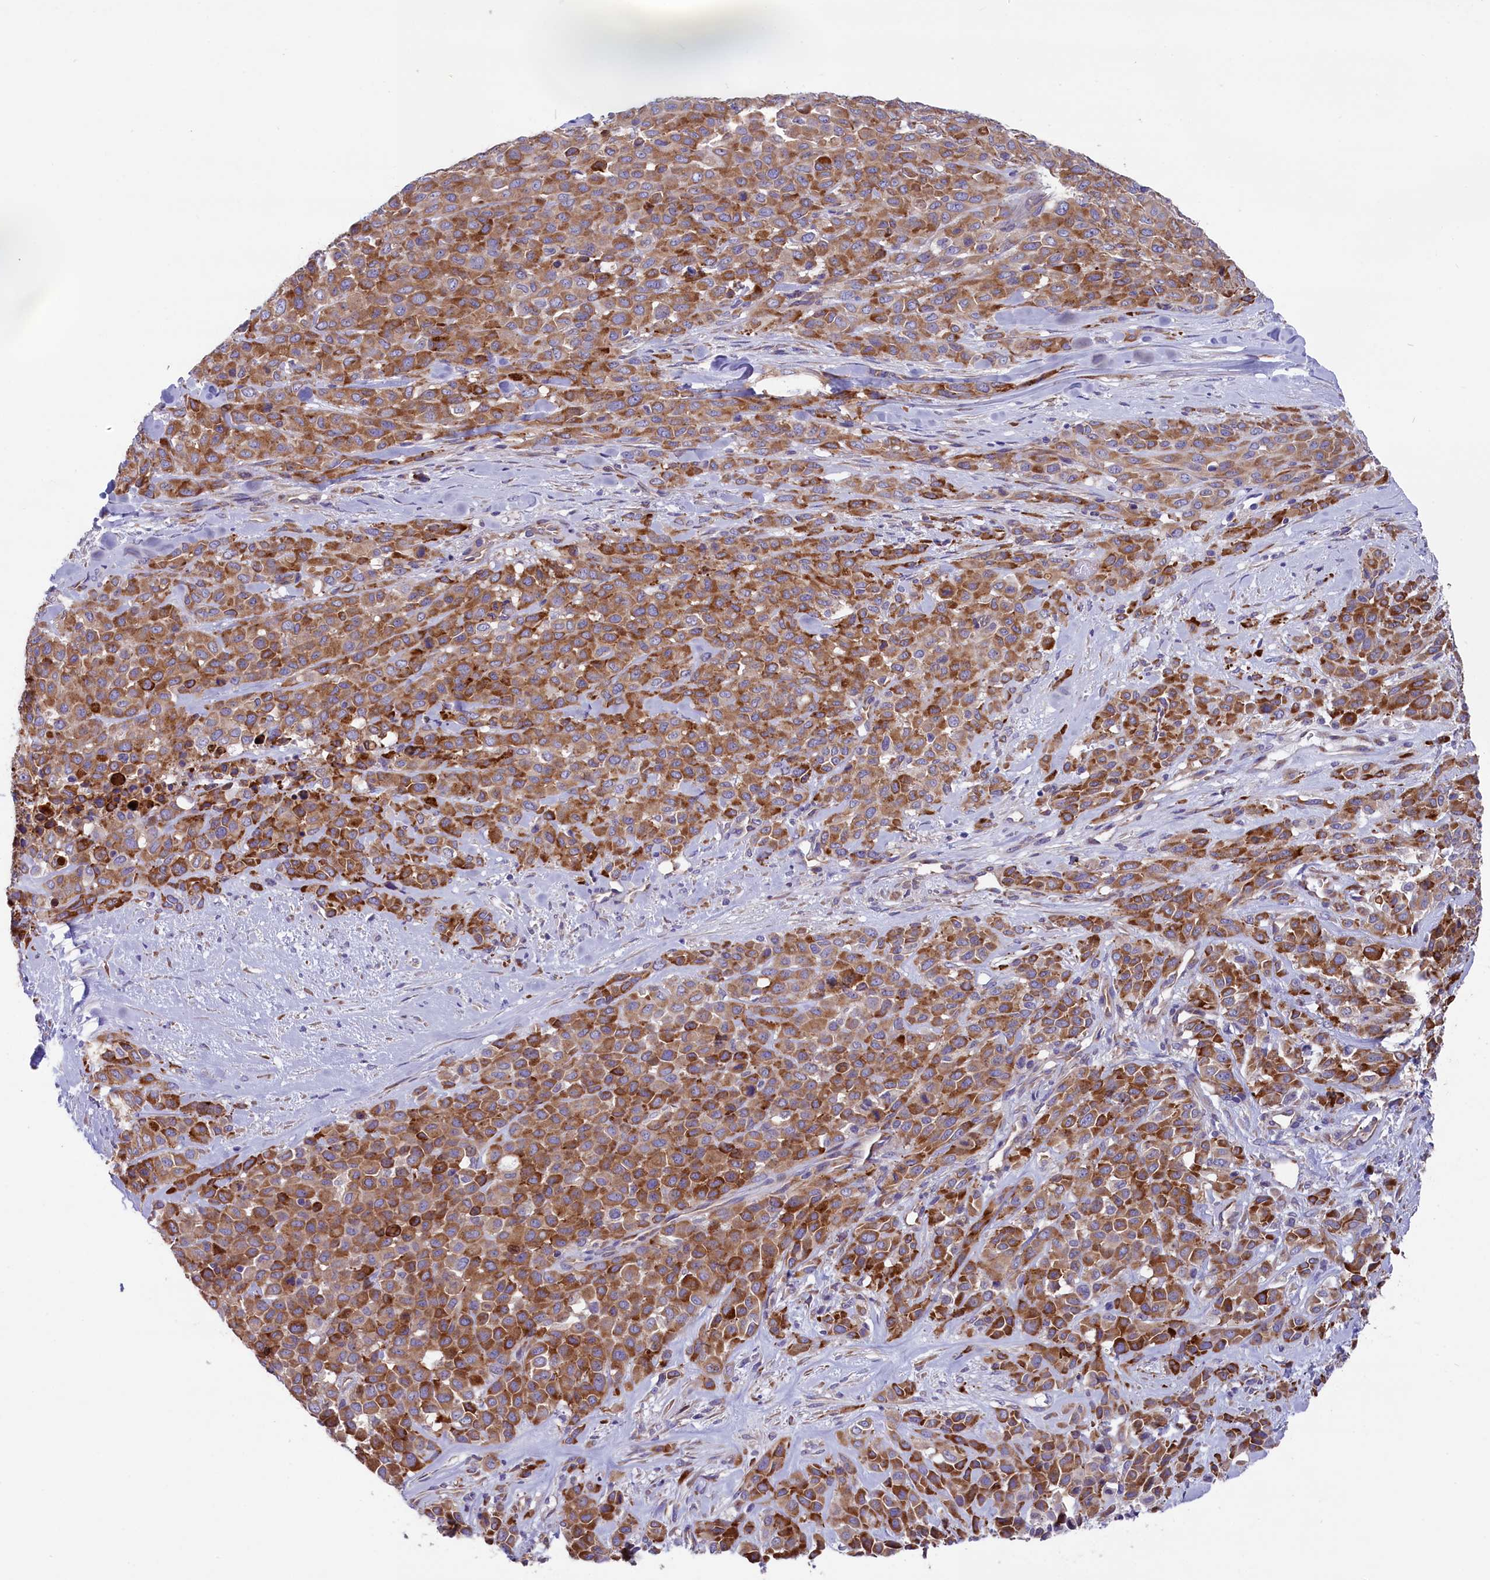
{"staining": {"intensity": "moderate", "quantity": ">75%", "location": "cytoplasmic/membranous"}, "tissue": "melanoma", "cell_type": "Tumor cells", "image_type": "cancer", "snomed": [{"axis": "morphology", "description": "Malignant melanoma, Metastatic site"}, {"axis": "topography", "description": "Skin"}], "caption": "Protein expression analysis of malignant melanoma (metastatic site) exhibits moderate cytoplasmic/membranous staining in approximately >75% of tumor cells.", "gene": "GPR108", "patient": {"sex": "female", "age": 81}}